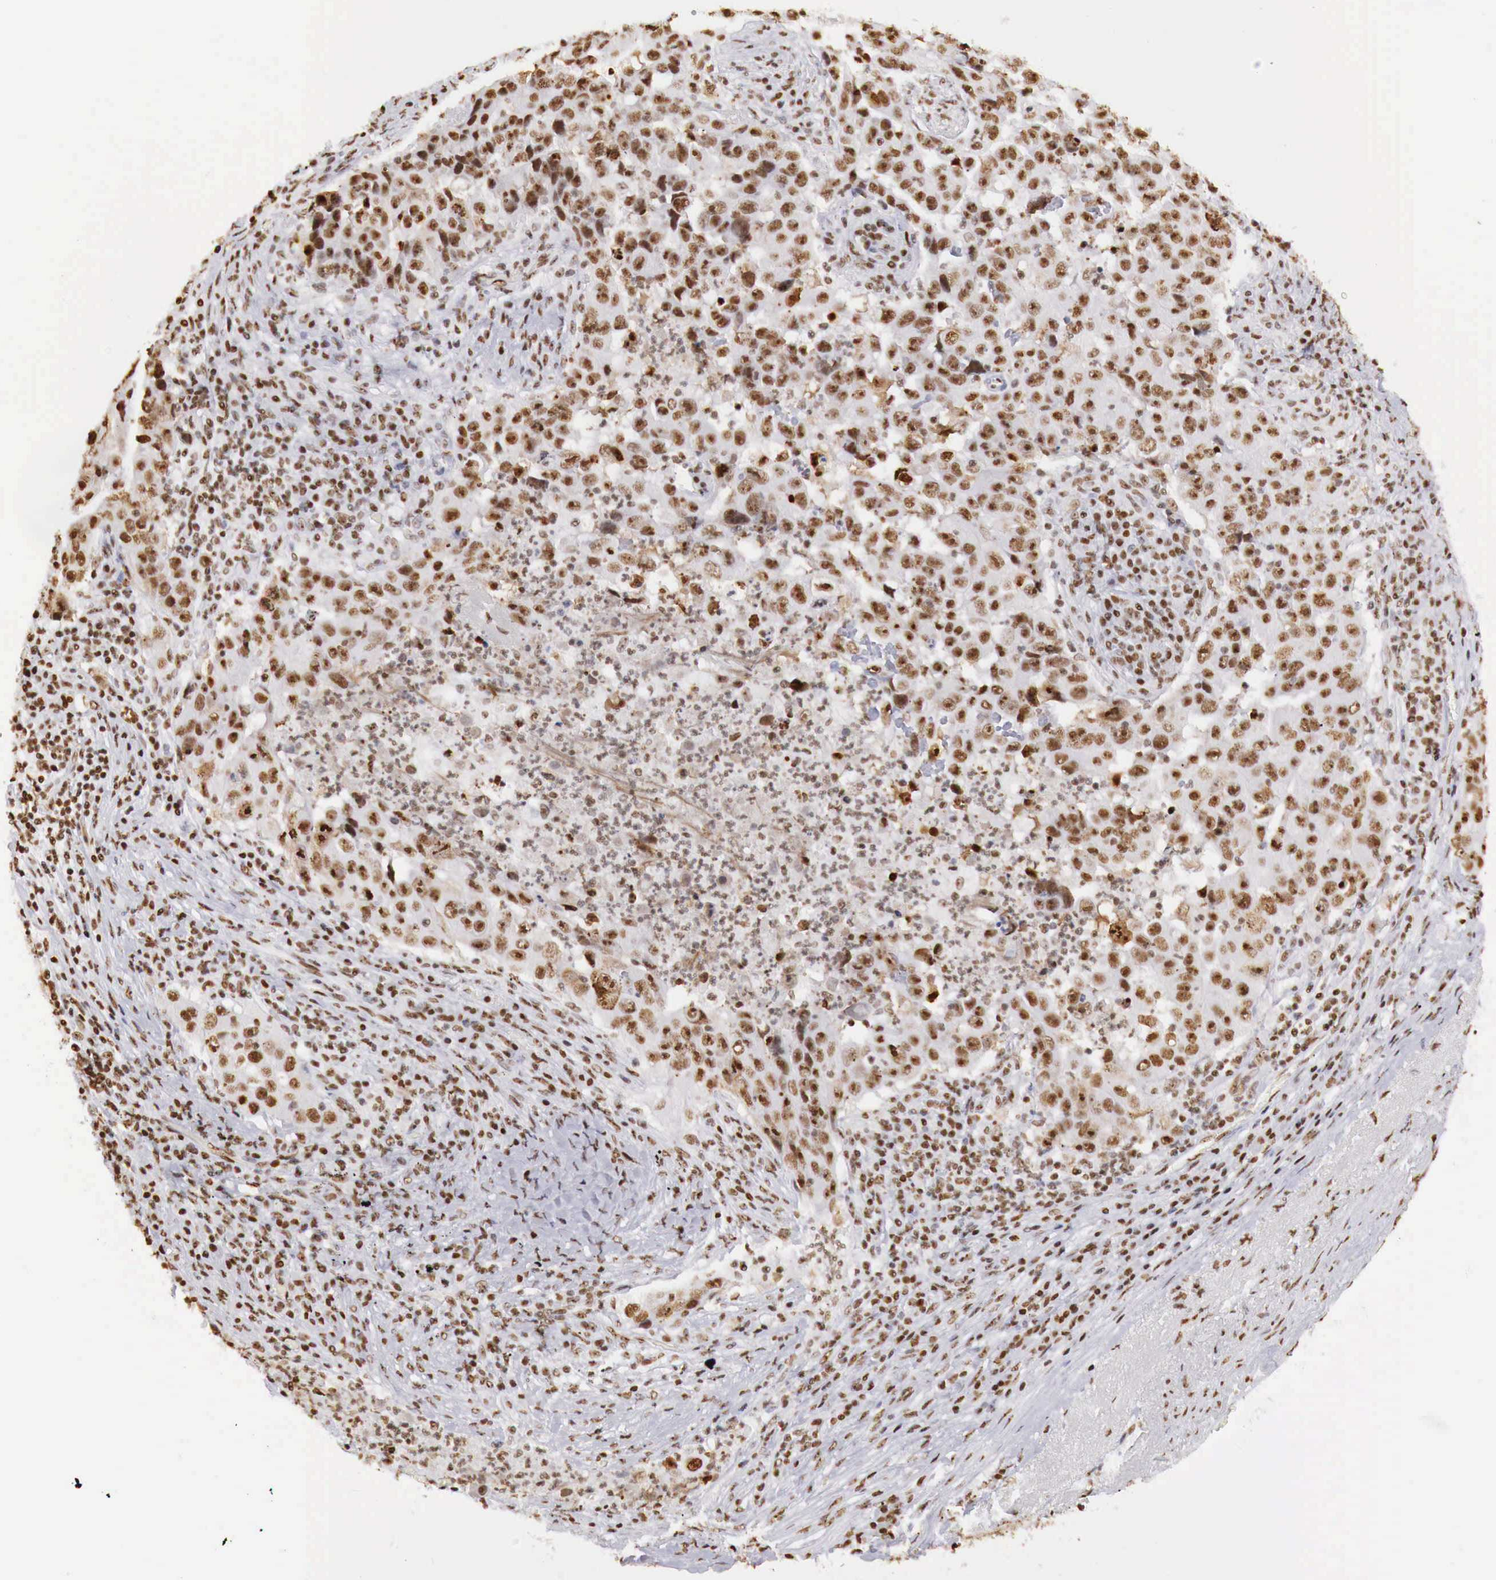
{"staining": {"intensity": "strong", "quantity": ">75%", "location": "nuclear"}, "tissue": "lung cancer", "cell_type": "Tumor cells", "image_type": "cancer", "snomed": [{"axis": "morphology", "description": "Squamous cell carcinoma, NOS"}, {"axis": "topography", "description": "Lung"}], "caption": "A photomicrograph of lung cancer stained for a protein displays strong nuclear brown staining in tumor cells.", "gene": "DKC1", "patient": {"sex": "male", "age": 64}}